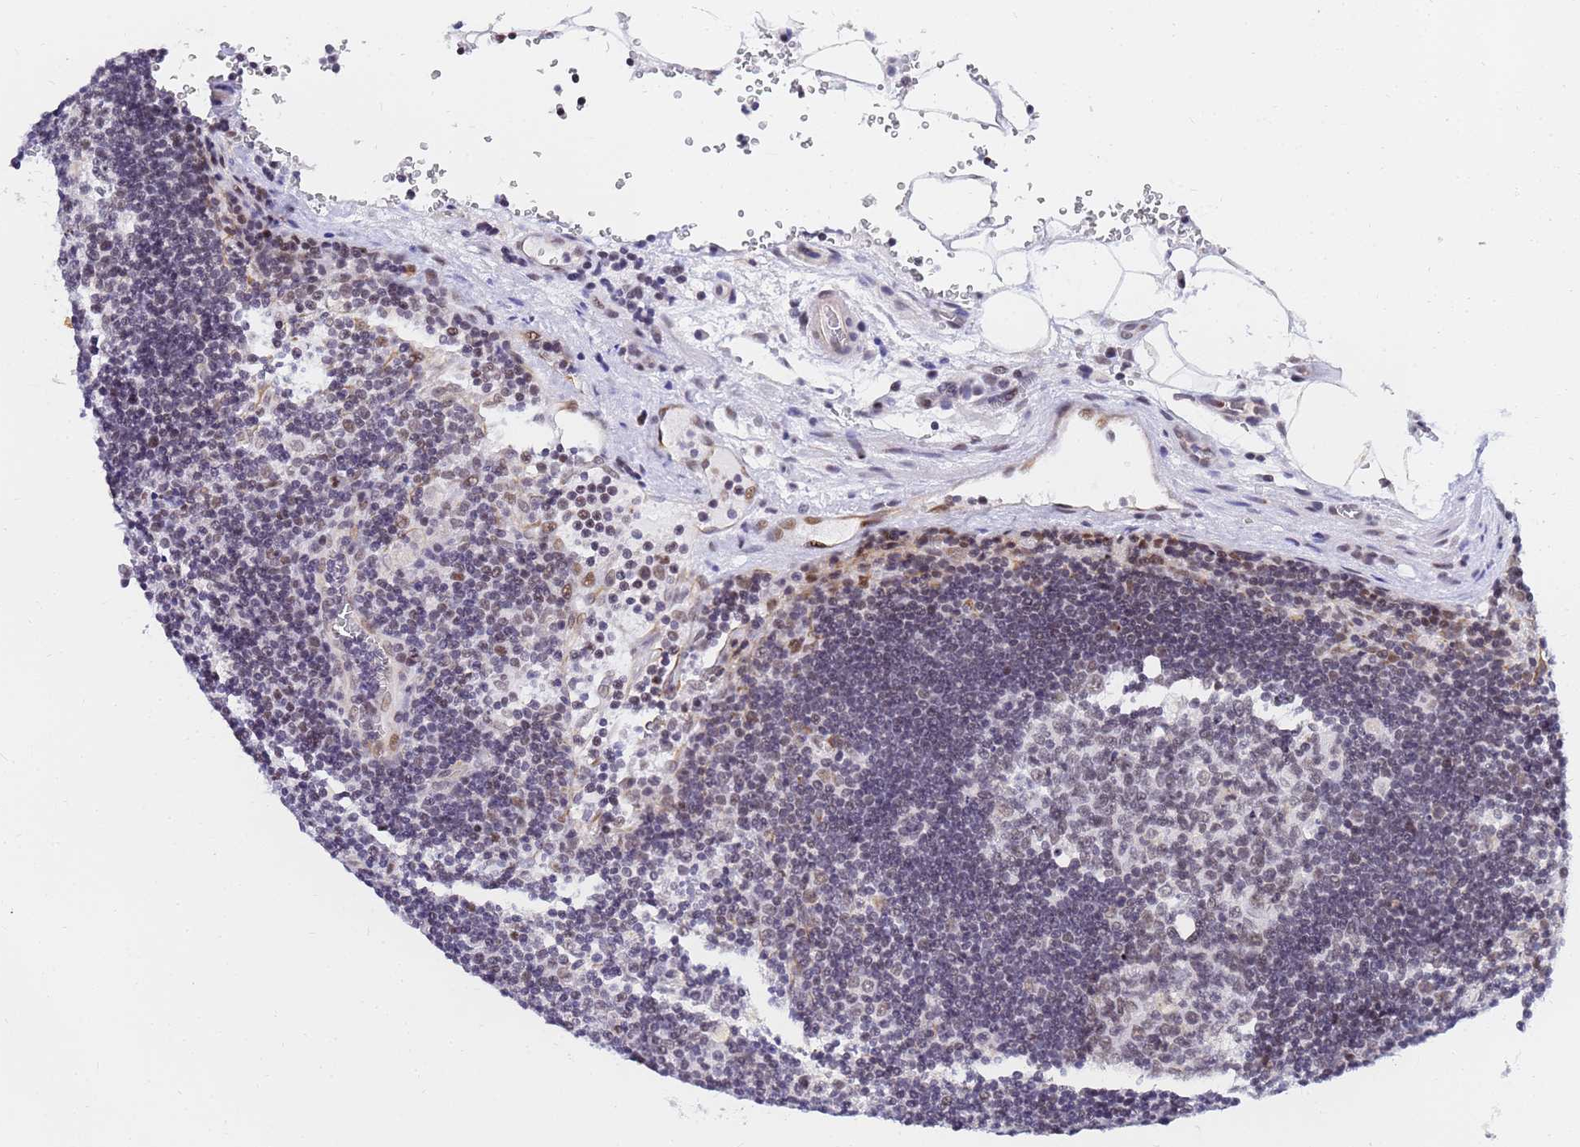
{"staining": {"intensity": "weak", "quantity": "25%-75%", "location": "nuclear"}, "tissue": "lymph node", "cell_type": "Germinal center cells", "image_type": "normal", "snomed": [{"axis": "morphology", "description": "Normal tissue, NOS"}, {"axis": "topography", "description": "Lymph node"}], "caption": "A low amount of weak nuclear positivity is appreciated in approximately 25%-75% of germinal center cells in benign lymph node. (IHC, brightfield microscopy, high magnification).", "gene": "CKMT1A", "patient": {"sex": "male", "age": 58}}